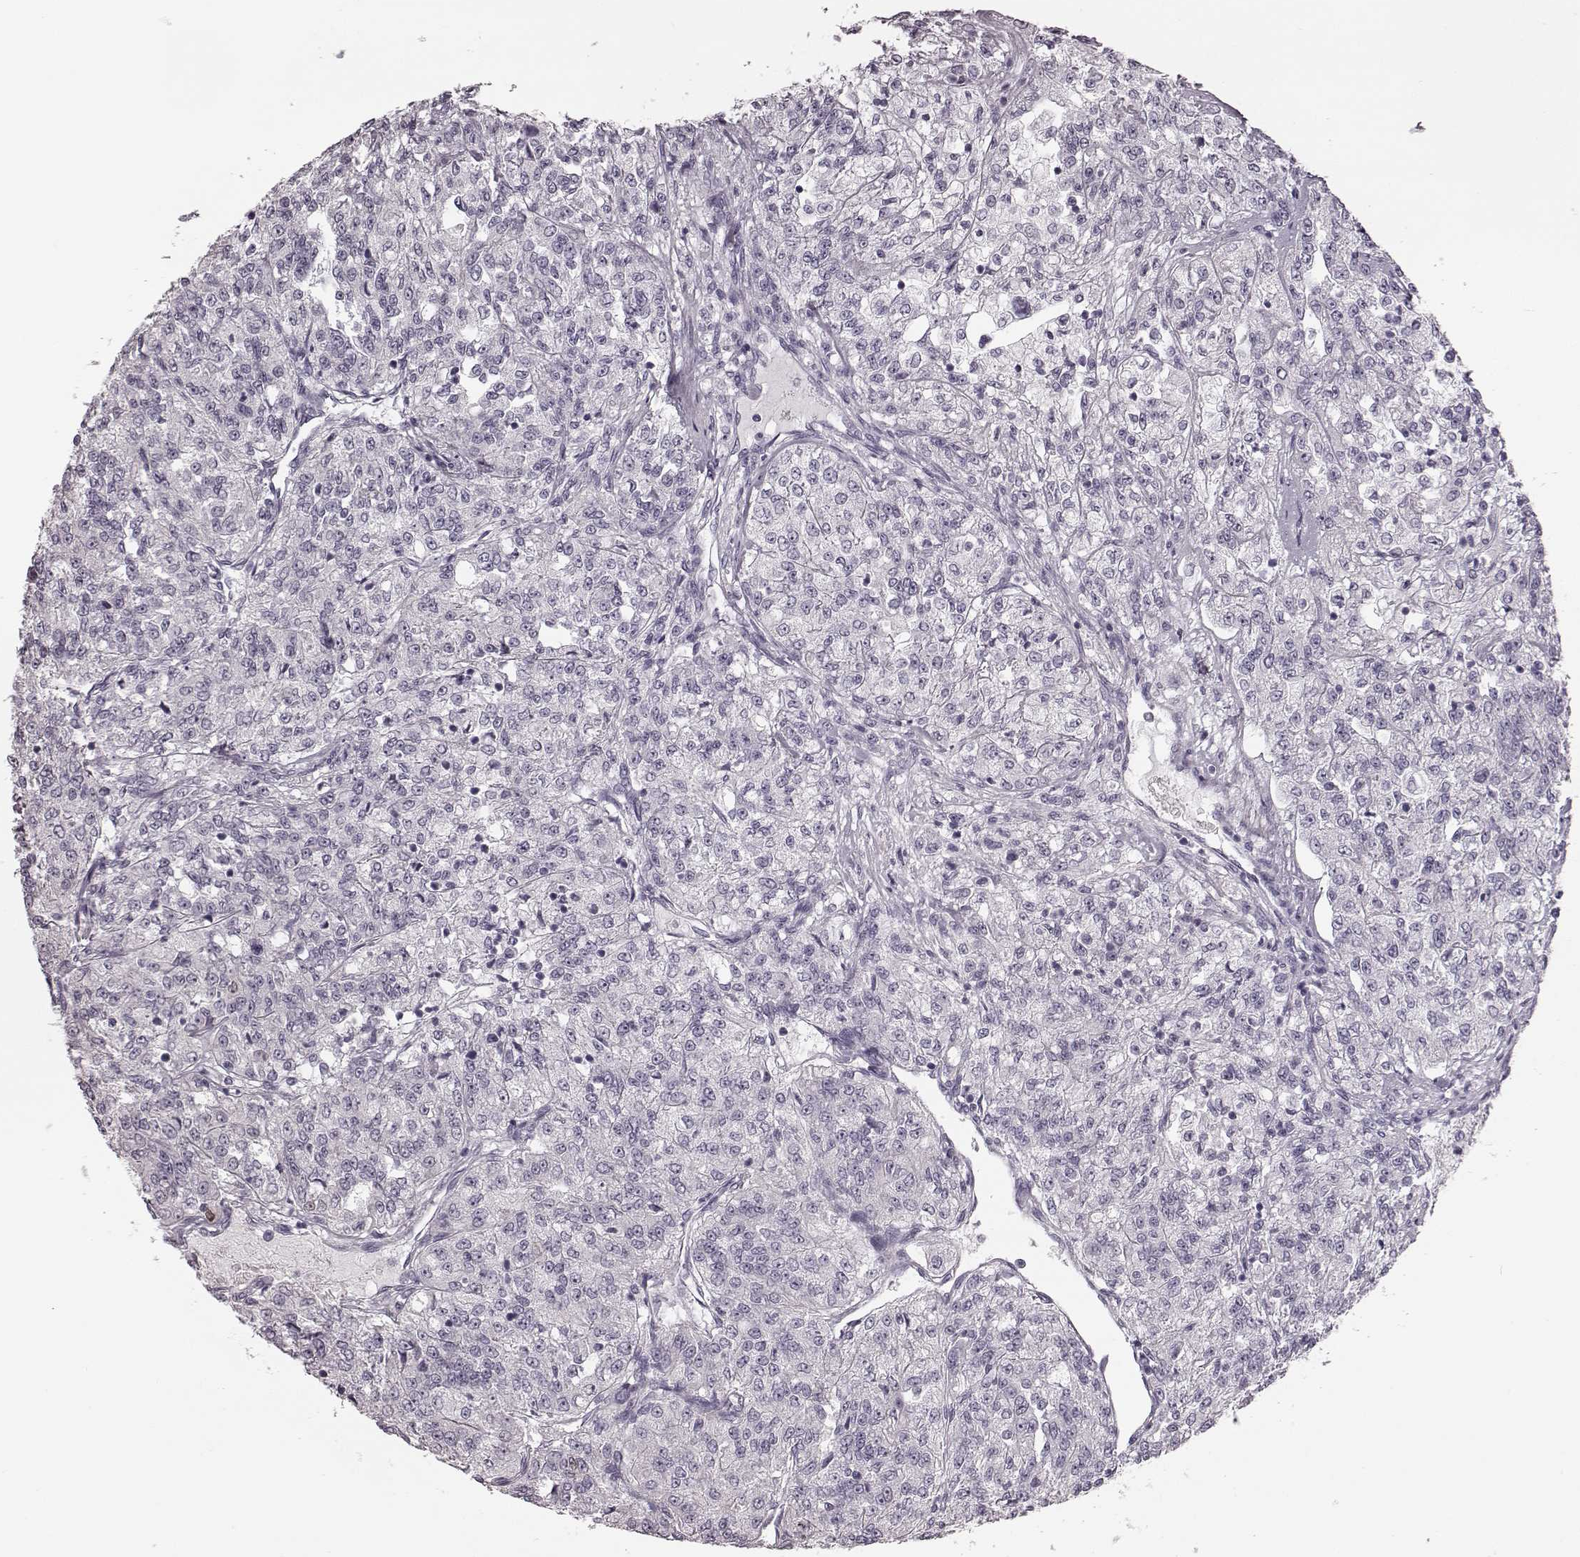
{"staining": {"intensity": "negative", "quantity": "none", "location": "none"}, "tissue": "renal cancer", "cell_type": "Tumor cells", "image_type": "cancer", "snomed": [{"axis": "morphology", "description": "Adenocarcinoma, NOS"}, {"axis": "topography", "description": "Kidney"}], "caption": "IHC of renal adenocarcinoma shows no staining in tumor cells. (Stains: DAB immunohistochemistry (IHC) with hematoxylin counter stain, Microscopy: brightfield microscopy at high magnification).", "gene": "ZNF433", "patient": {"sex": "female", "age": 63}}